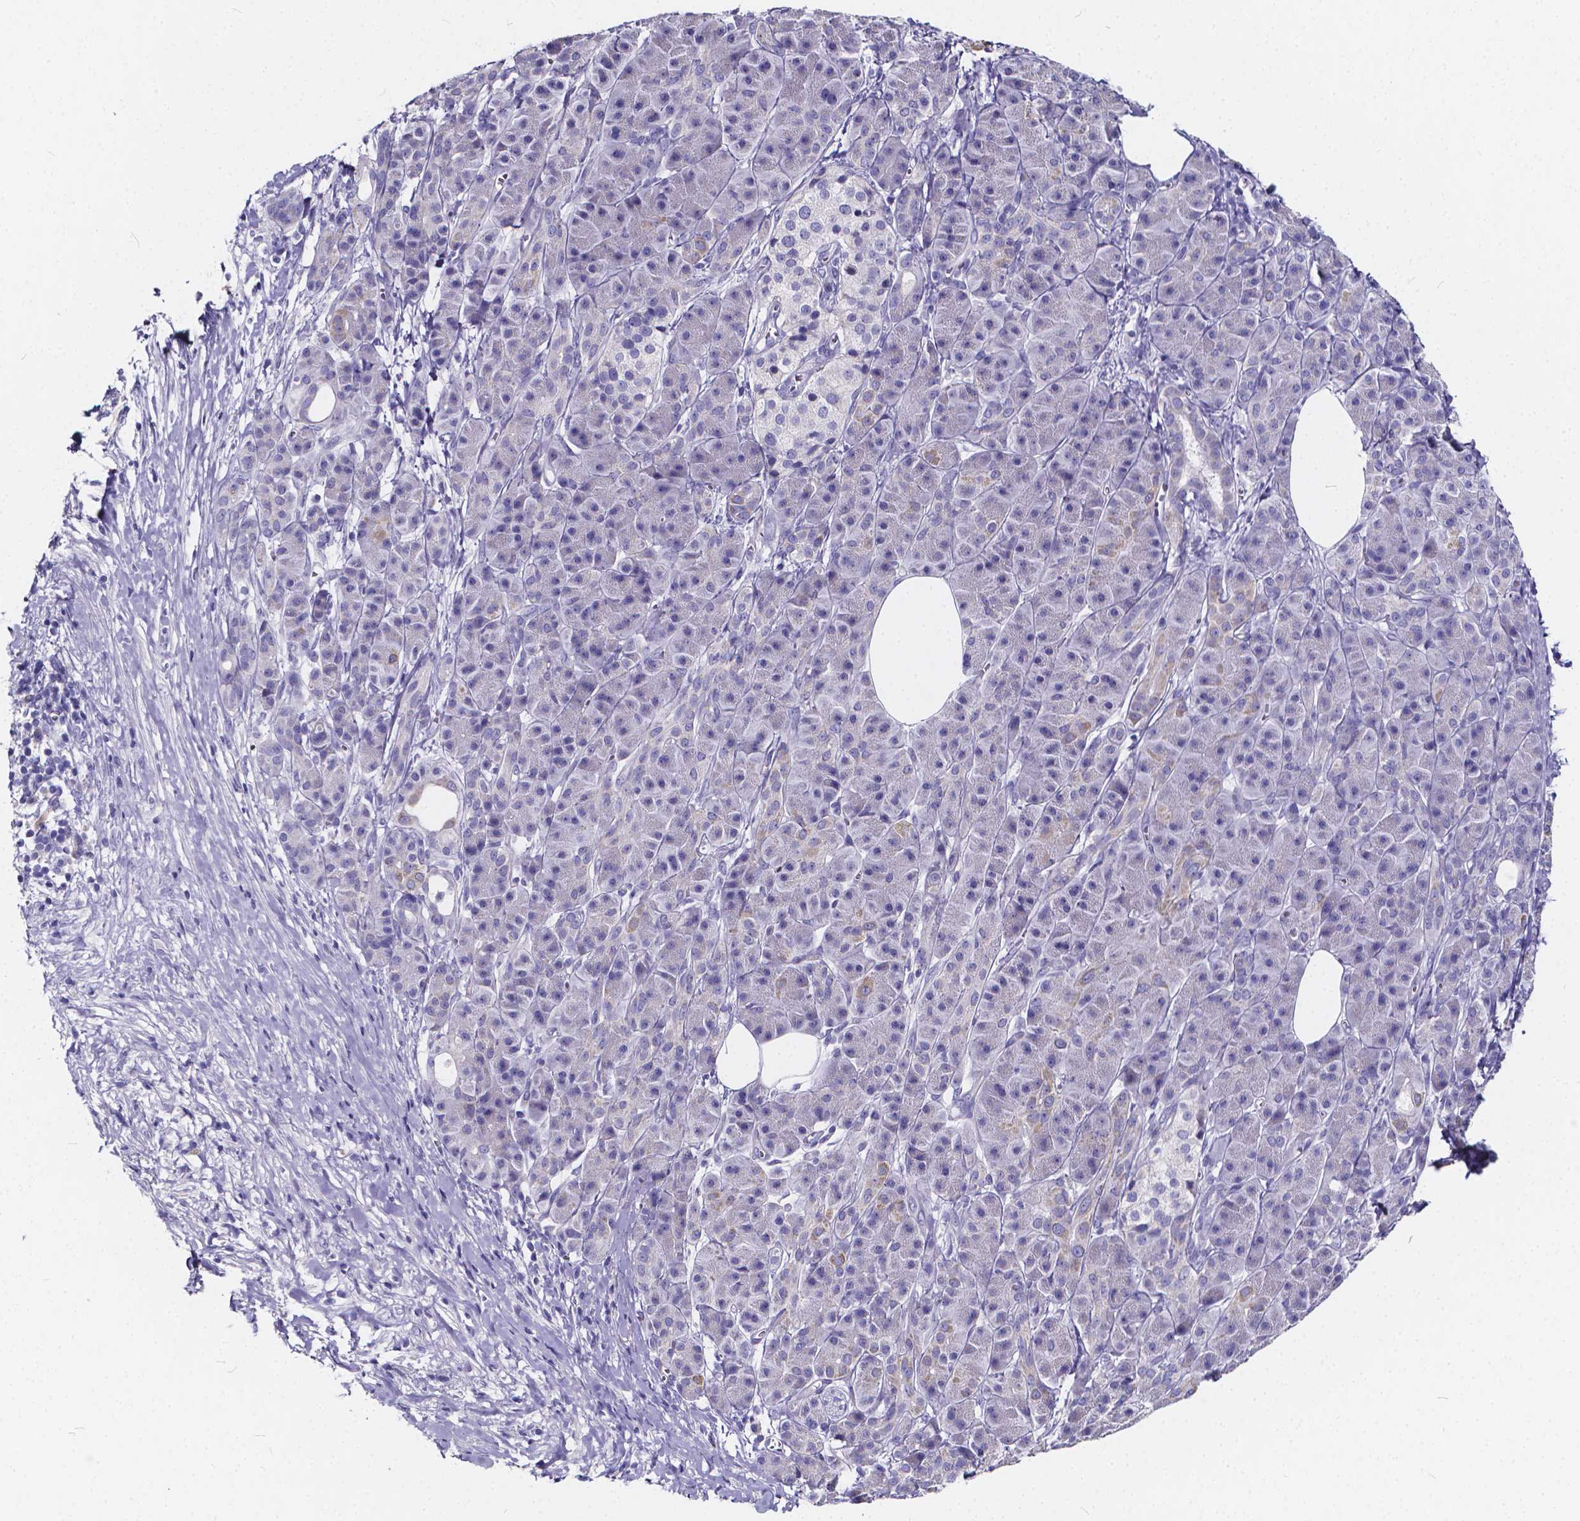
{"staining": {"intensity": "moderate", "quantity": "<25%", "location": "cytoplasmic/membranous"}, "tissue": "pancreatic cancer", "cell_type": "Tumor cells", "image_type": "cancer", "snomed": [{"axis": "morphology", "description": "Adenocarcinoma, NOS"}, {"axis": "topography", "description": "Pancreas"}], "caption": "Immunohistochemical staining of pancreatic cancer (adenocarcinoma) exhibits low levels of moderate cytoplasmic/membranous protein positivity in about <25% of tumor cells.", "gene": "SPEF2", "patient": {"sex": "male", "age": 61}}